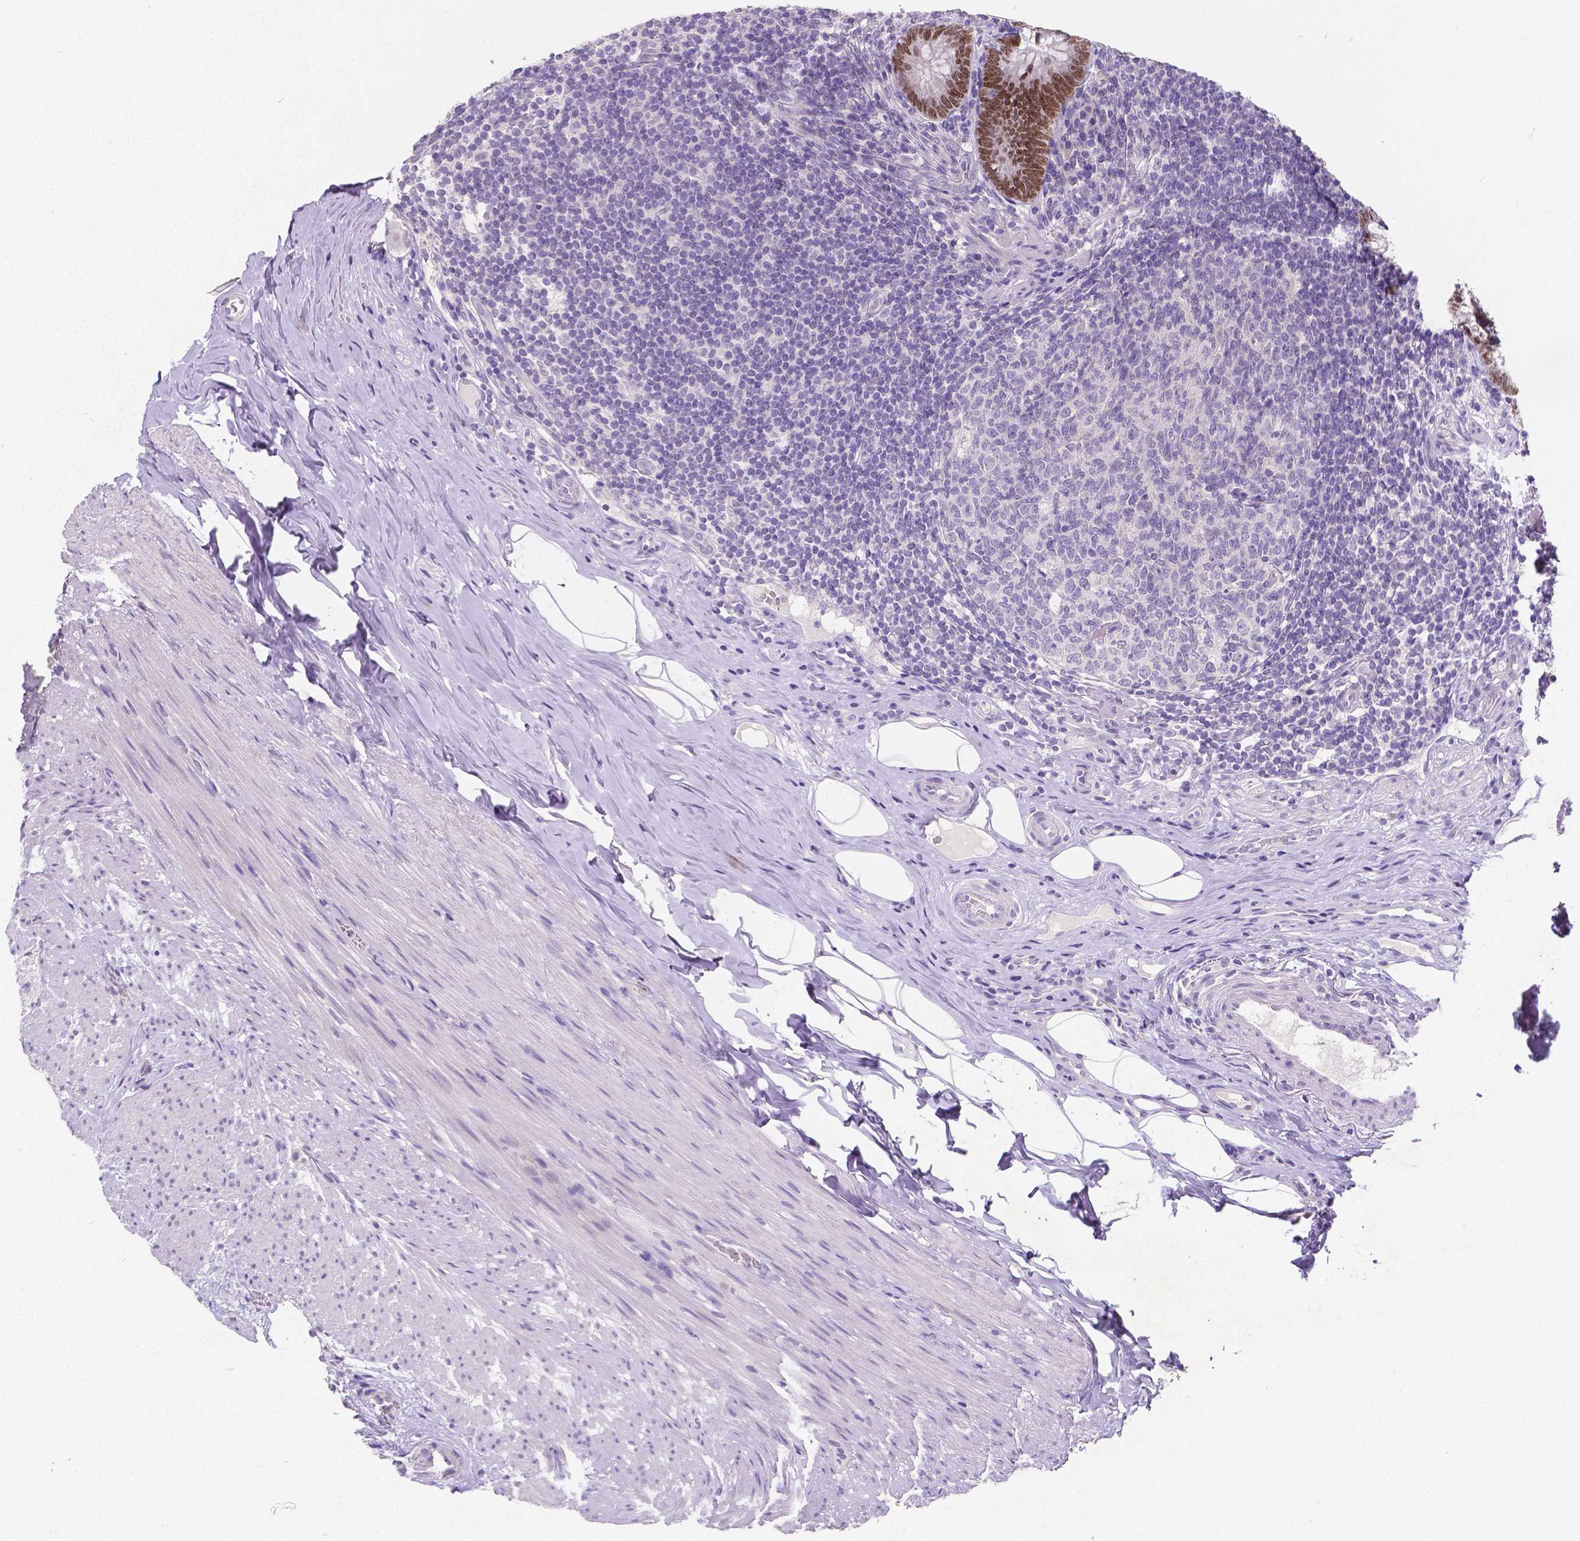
{"staining": {"intensity": "moderate", "quantity": ">75%", "location": "nuclear"}, "tissue": "appendix", "cell_type": "Glandular cells", "image_type": "normal", "snomed": [{"axis": "morphology", "description": "Normal tissue, NOS"}, {"axis": "topography", "description": "Appendix"}], "caption": "Protein staining by immunohistochemistry shows moderate nuclear positivity in about >75% of glandular cells in benign appendix. (DAB = brown stain, brightfield microscopy at high magnification).", "gene": "SATB2", "patient": {"sex": "male", "age": 47}}